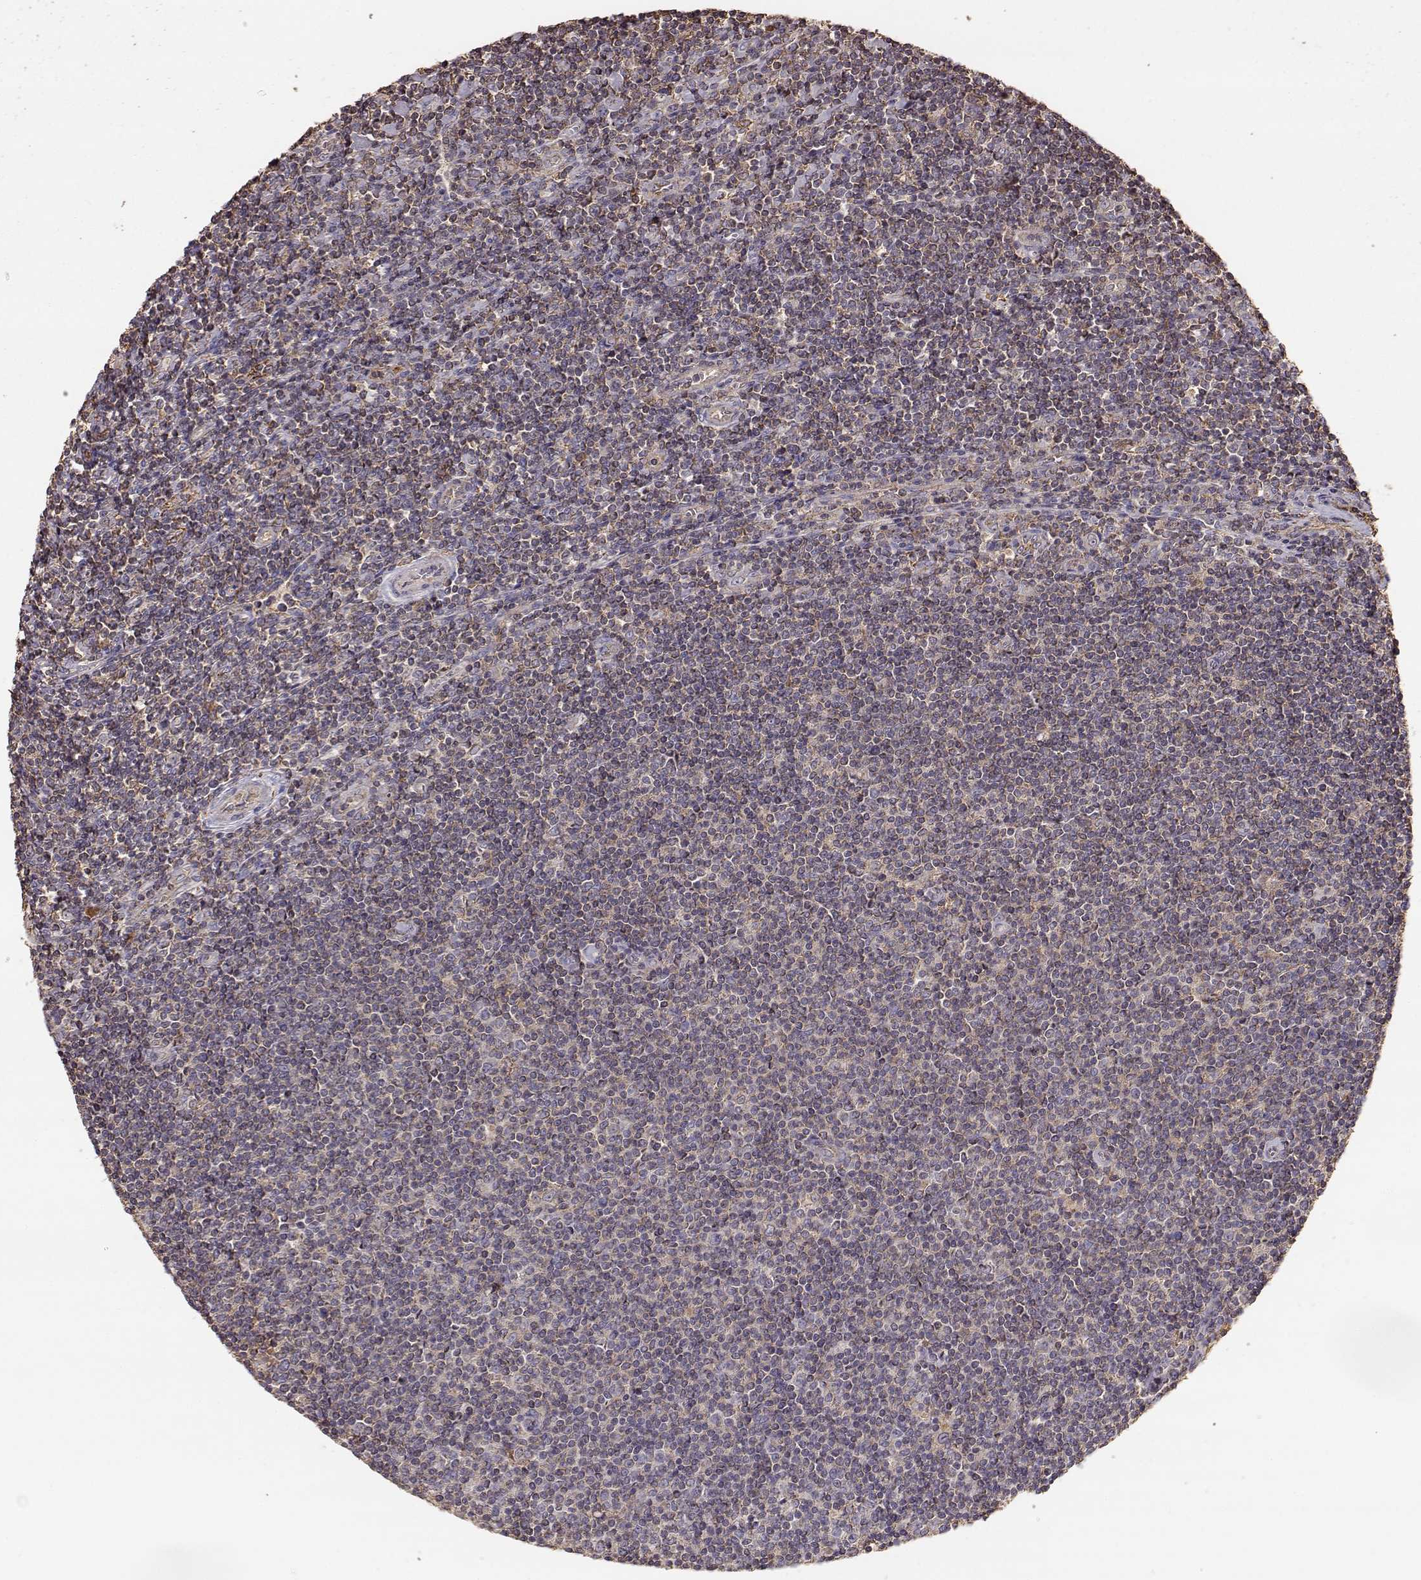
{"staining": {"intensity": "moderate", "quantity": ">75%", "location": "cytoplasmic/membranous"}, "tissue": "lymphoma", "cell_type": "Tumor cells", "image_type": "cancer", "snomed": [{"axis": "morphology", "description": "Hodgkin's disease, NOS"}, {"axis": "topography", "description": "Lymph node"}], "caption": "Immunohistochemical staining of Hodgkin's disease demonstrates medium levels of moderate cytoplasmic/membranous expression in about >75% of tumor cells. The staining was performed using DAB, with brown indicating positive protein expression. Nuclei are stained blue with hematoxylin.", "gene": "TARS3", "patient": {"sex": "male", "age": 40}}